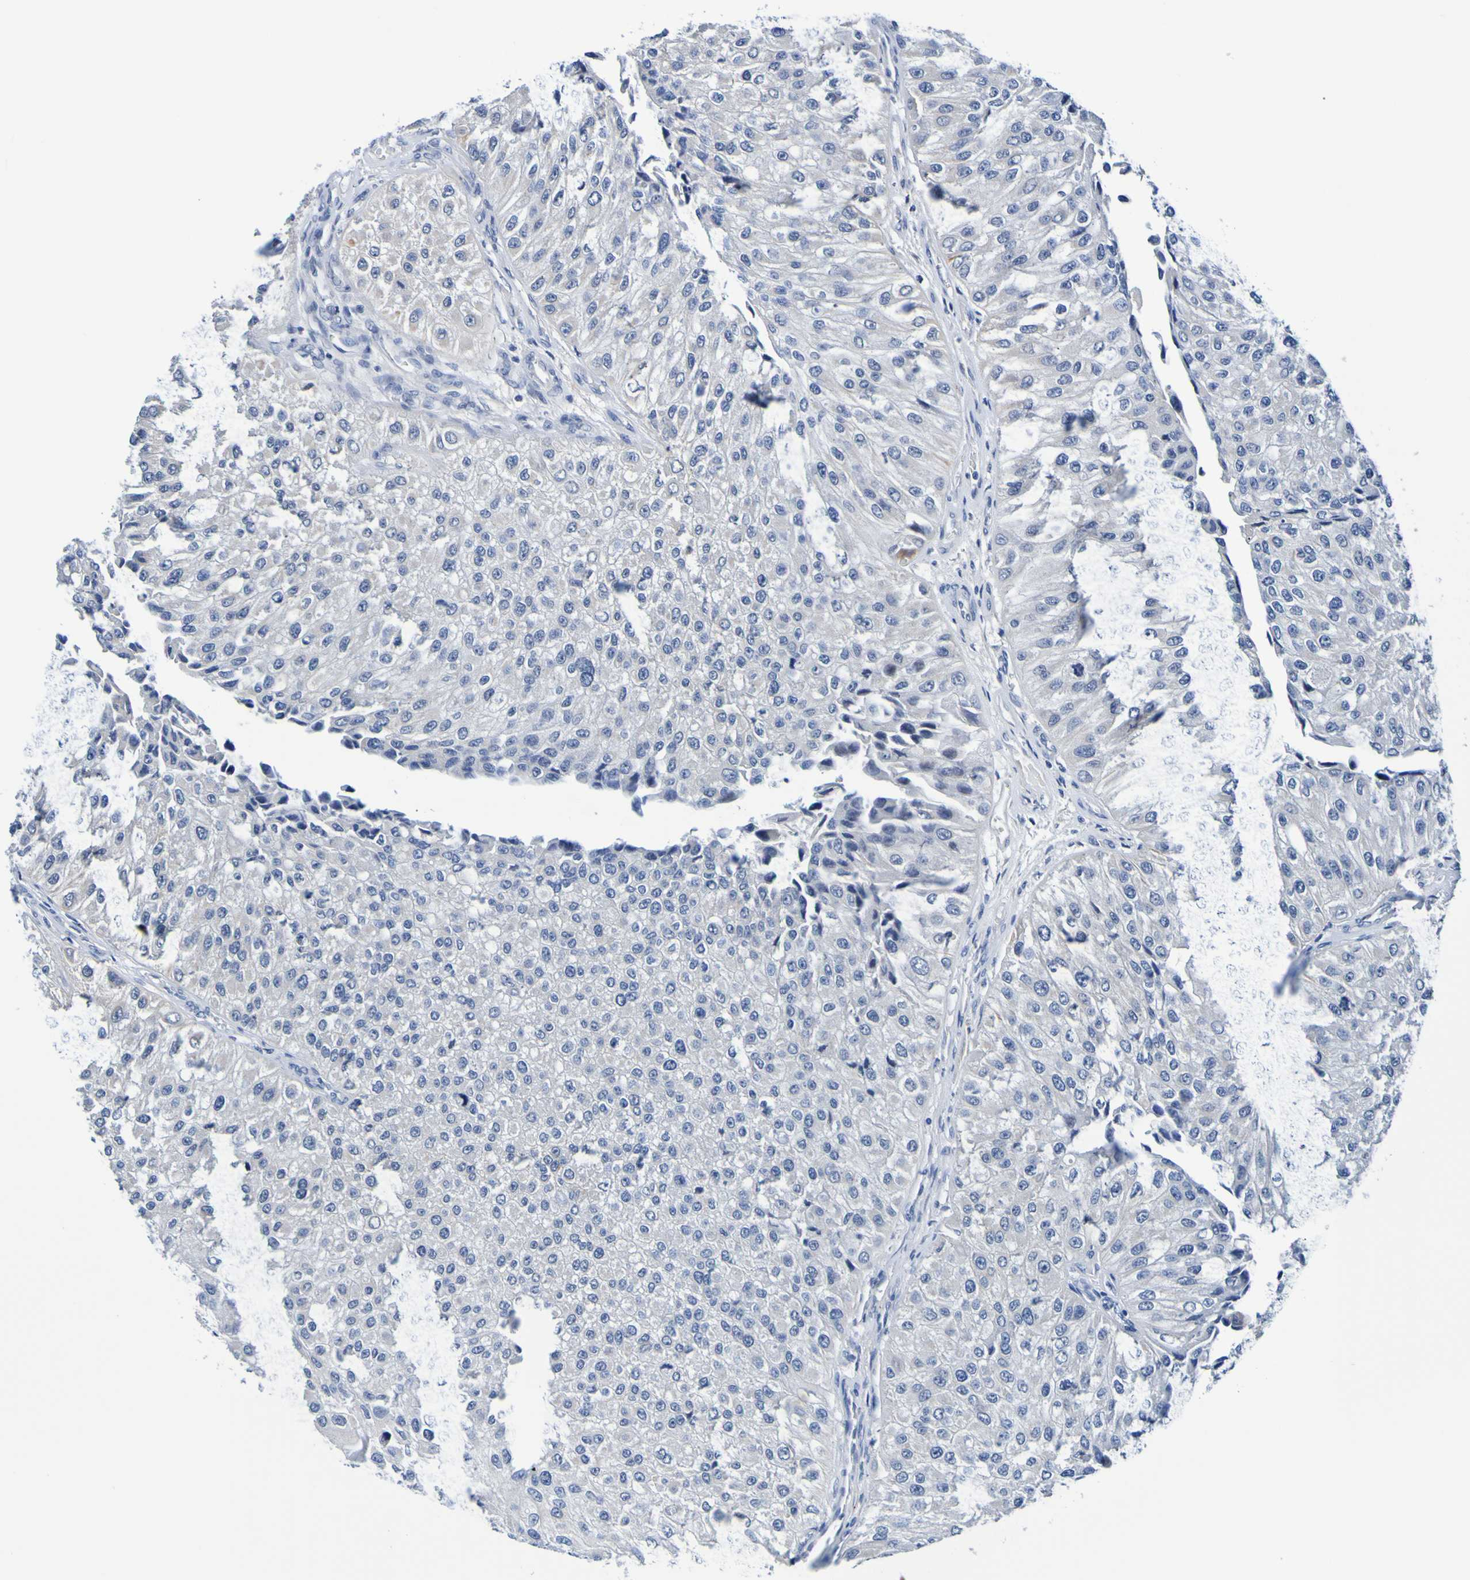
{"staining": {"intensity": "negative", "quantity": "none", "location": "none"}, "tissue": "urothelial cancer", "cell_type": "Tumor cells", "image_type": "cancer", "snomed": [{"axis": "morphology", "description": "Urothelial carcinoma, High grade"}, {"axis": "topography", "description": "Kidney"}, {"axis": "topography", "description": "Urinary bladder"}], "caption": "IHC micrograph of neoplastic tissue: urothelial cancer stained with DAB displays no significant protein positivity in tumor cells. (Immunohistochemistry (ihc), brightfield microscopy, high magnification).", "gene": "VMA21", "patient": {"sex": "male", "age": 77}}